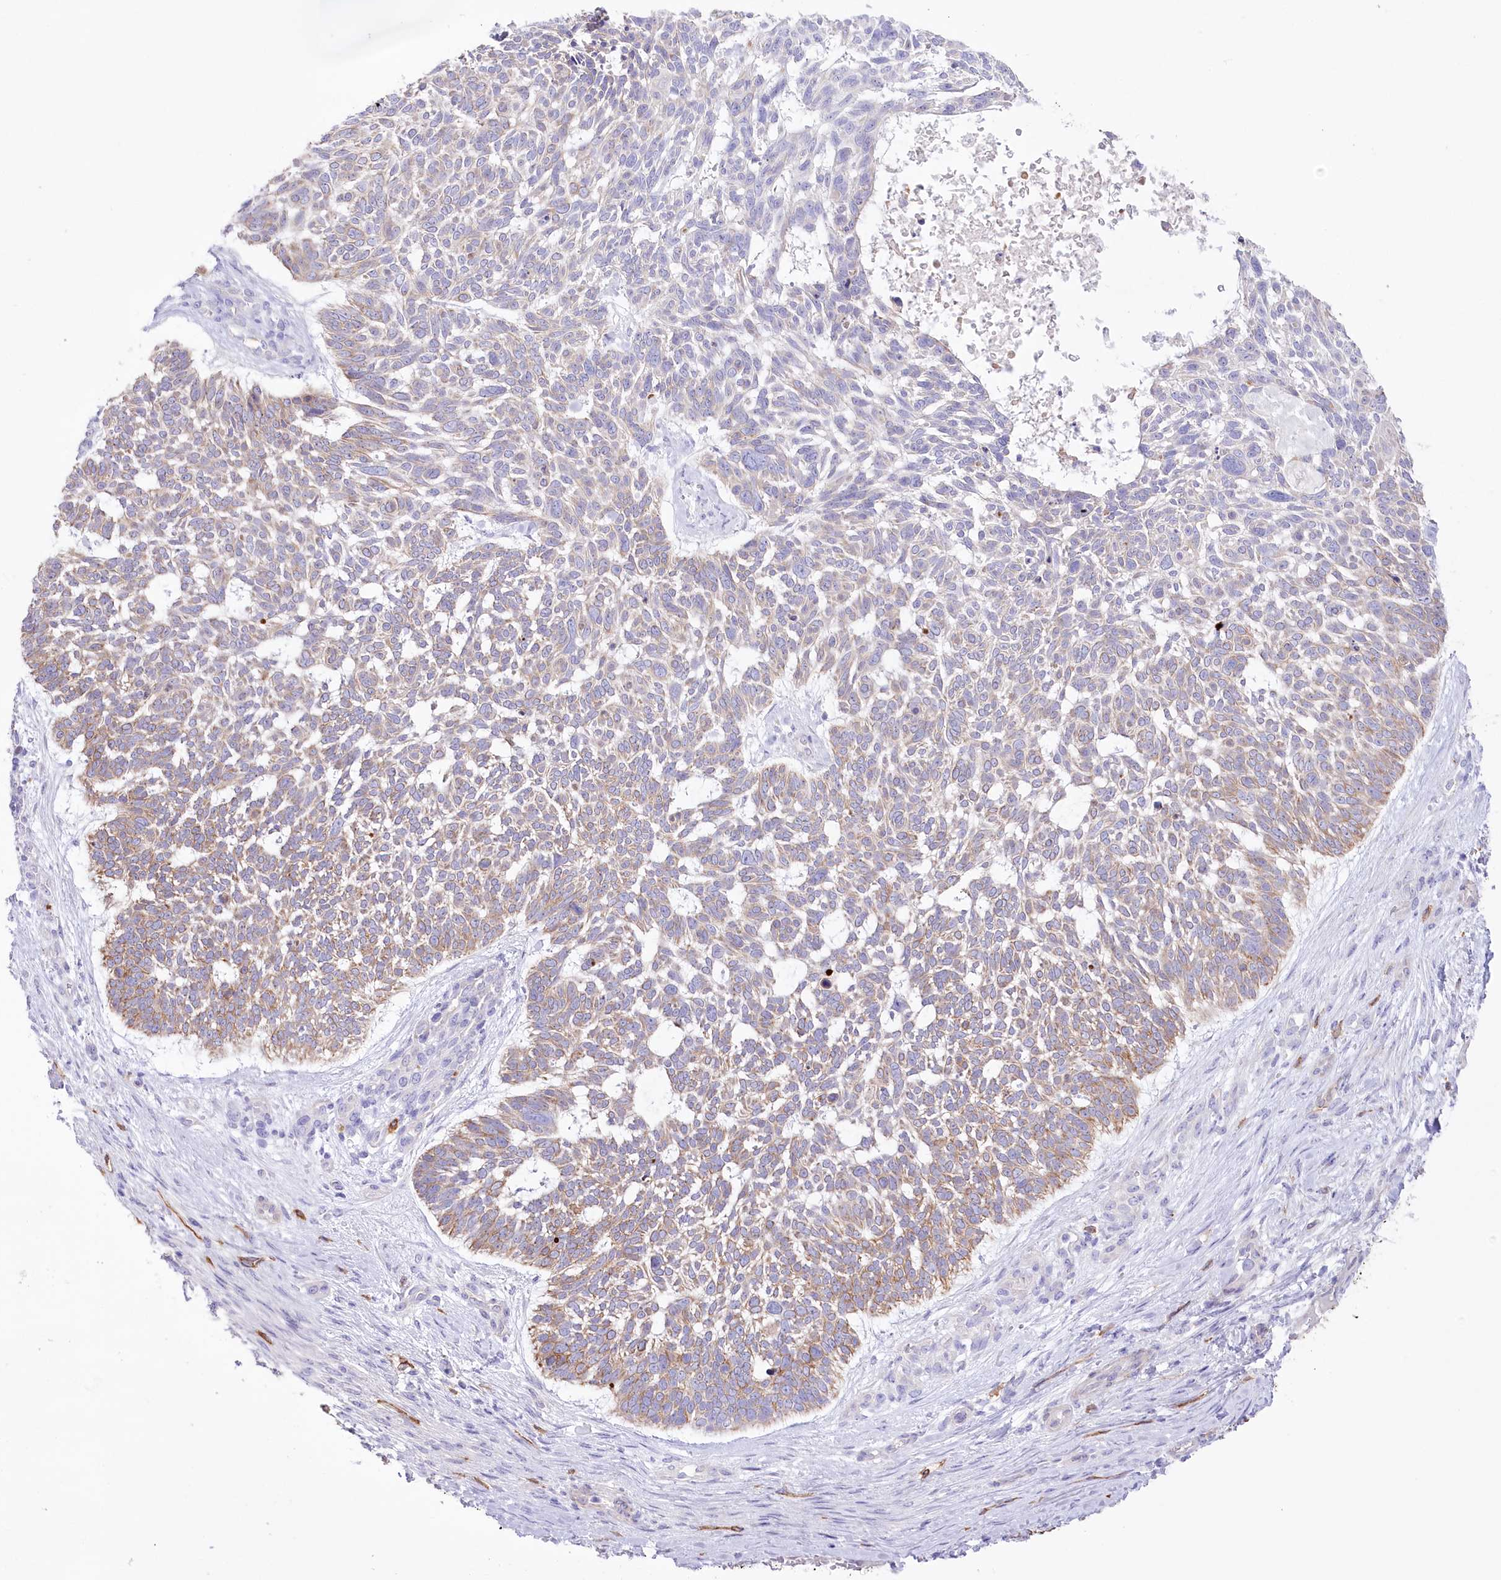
{"staining": {"intensity": "moderate", "quantity": ">75%", "location": "cytoplasmic/membranous"}, "tissue": "skin cancer", "cell_type": "Tumor cells", "image_type": "cancer", "snomed": [{"axis": "morphology", "description": "Basal cell carcinoma"}, {"axis": "topography", "description": "Skin"}], "caption": "Skin cancer stained with a brown dye demonstrates moderate cytoplasmic/membranous positive staining in about >75% of tumor cells.", "gene": "SLC39A10", "patient": {"sex": "male", "age": 88}}